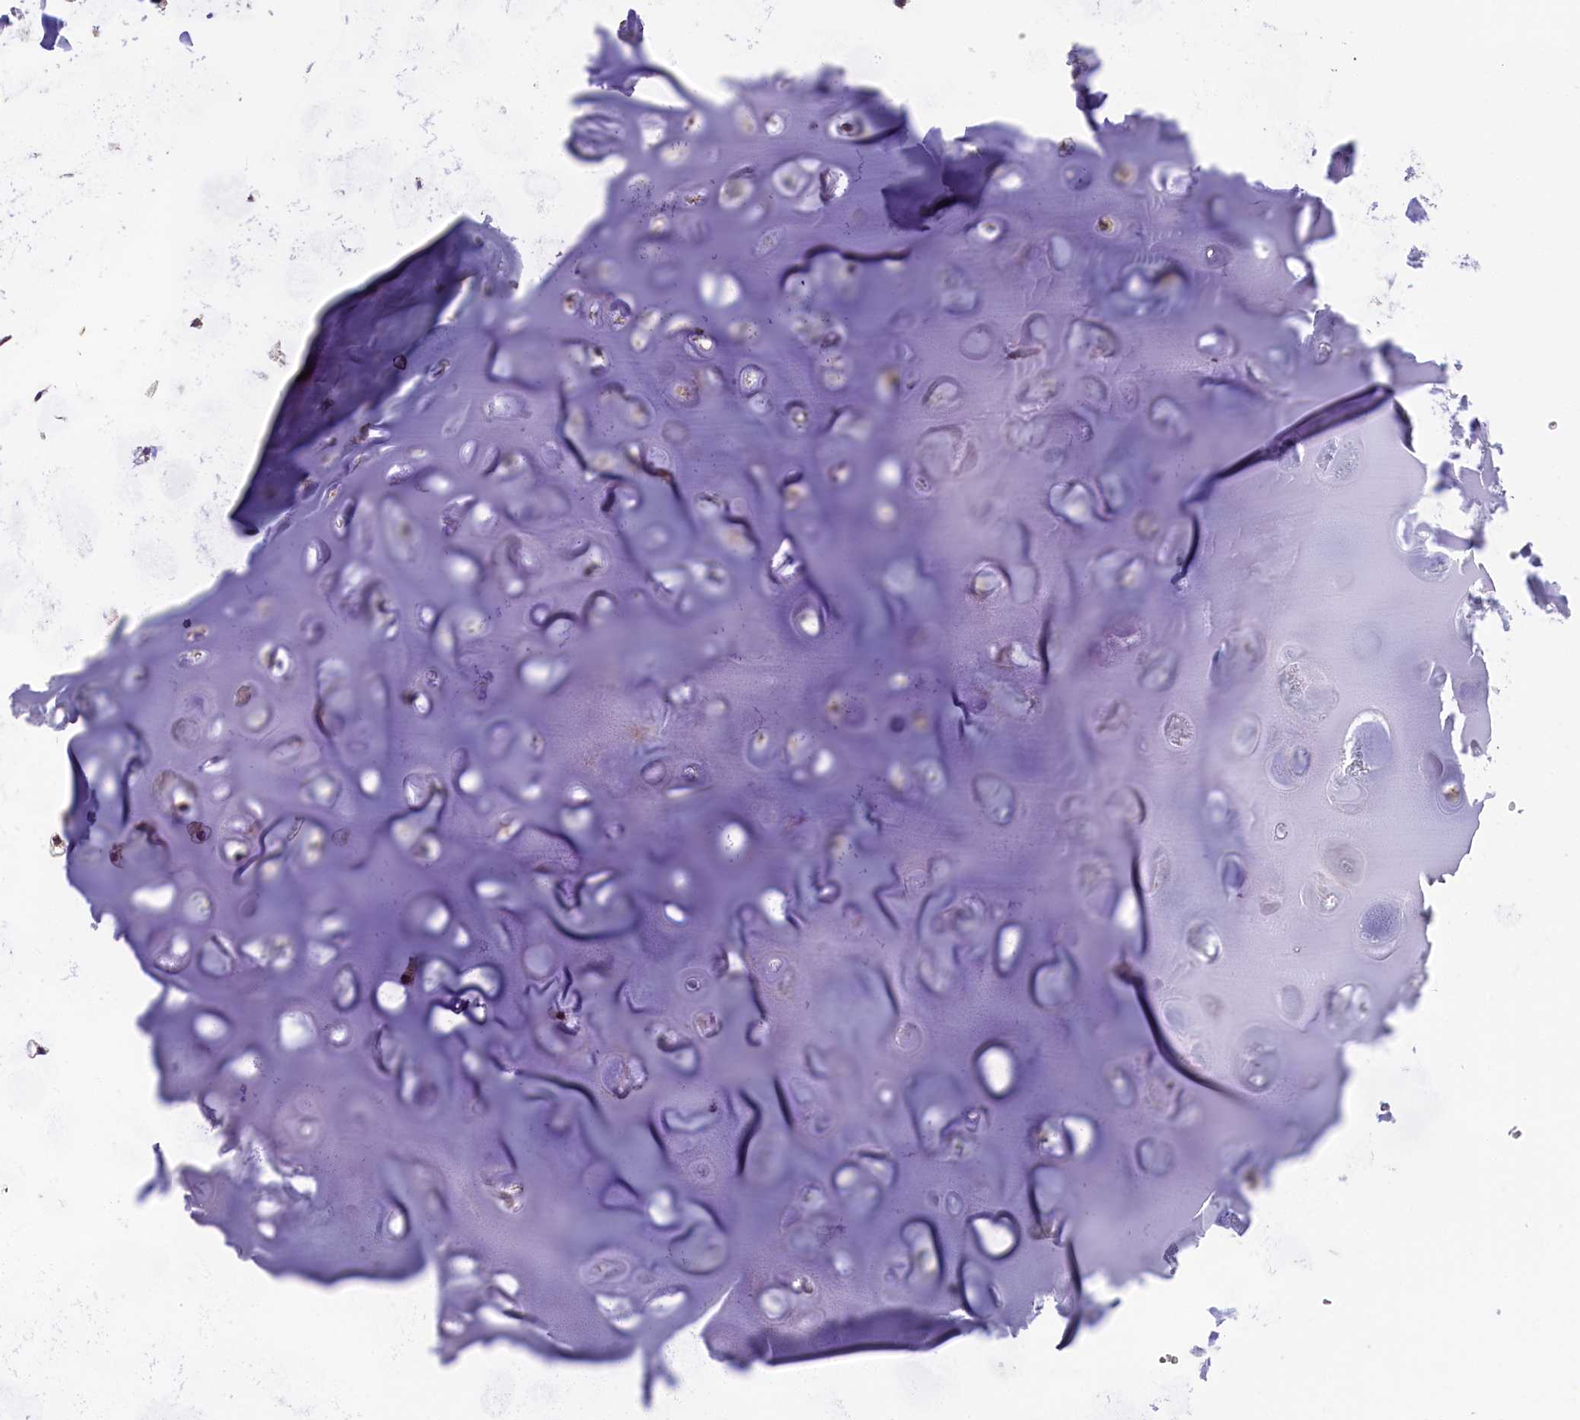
{"staining": {"intensity": "weak", "quantity": "<25%", "location": "cytoplasmic/membranous"}, "tissue": "soft tissue", "cell_type": "Chondrocytes", "image_type": "normal", "snomed": [{"axis": "morphology", "description": "Normal tissue, NOS"}, {"axis": "topography", "description": "Lymph node"}, {"axis": "topography", "description": "Cartilage tissue"}, {"axis": "topography", "description": "Bronchus"}], "caption": "Human soft tissue stained for a protein using IHC shows no staining in chondrocytes.", "gene": "ABCC10", "patient": {"sex": "male", "age": 63}}